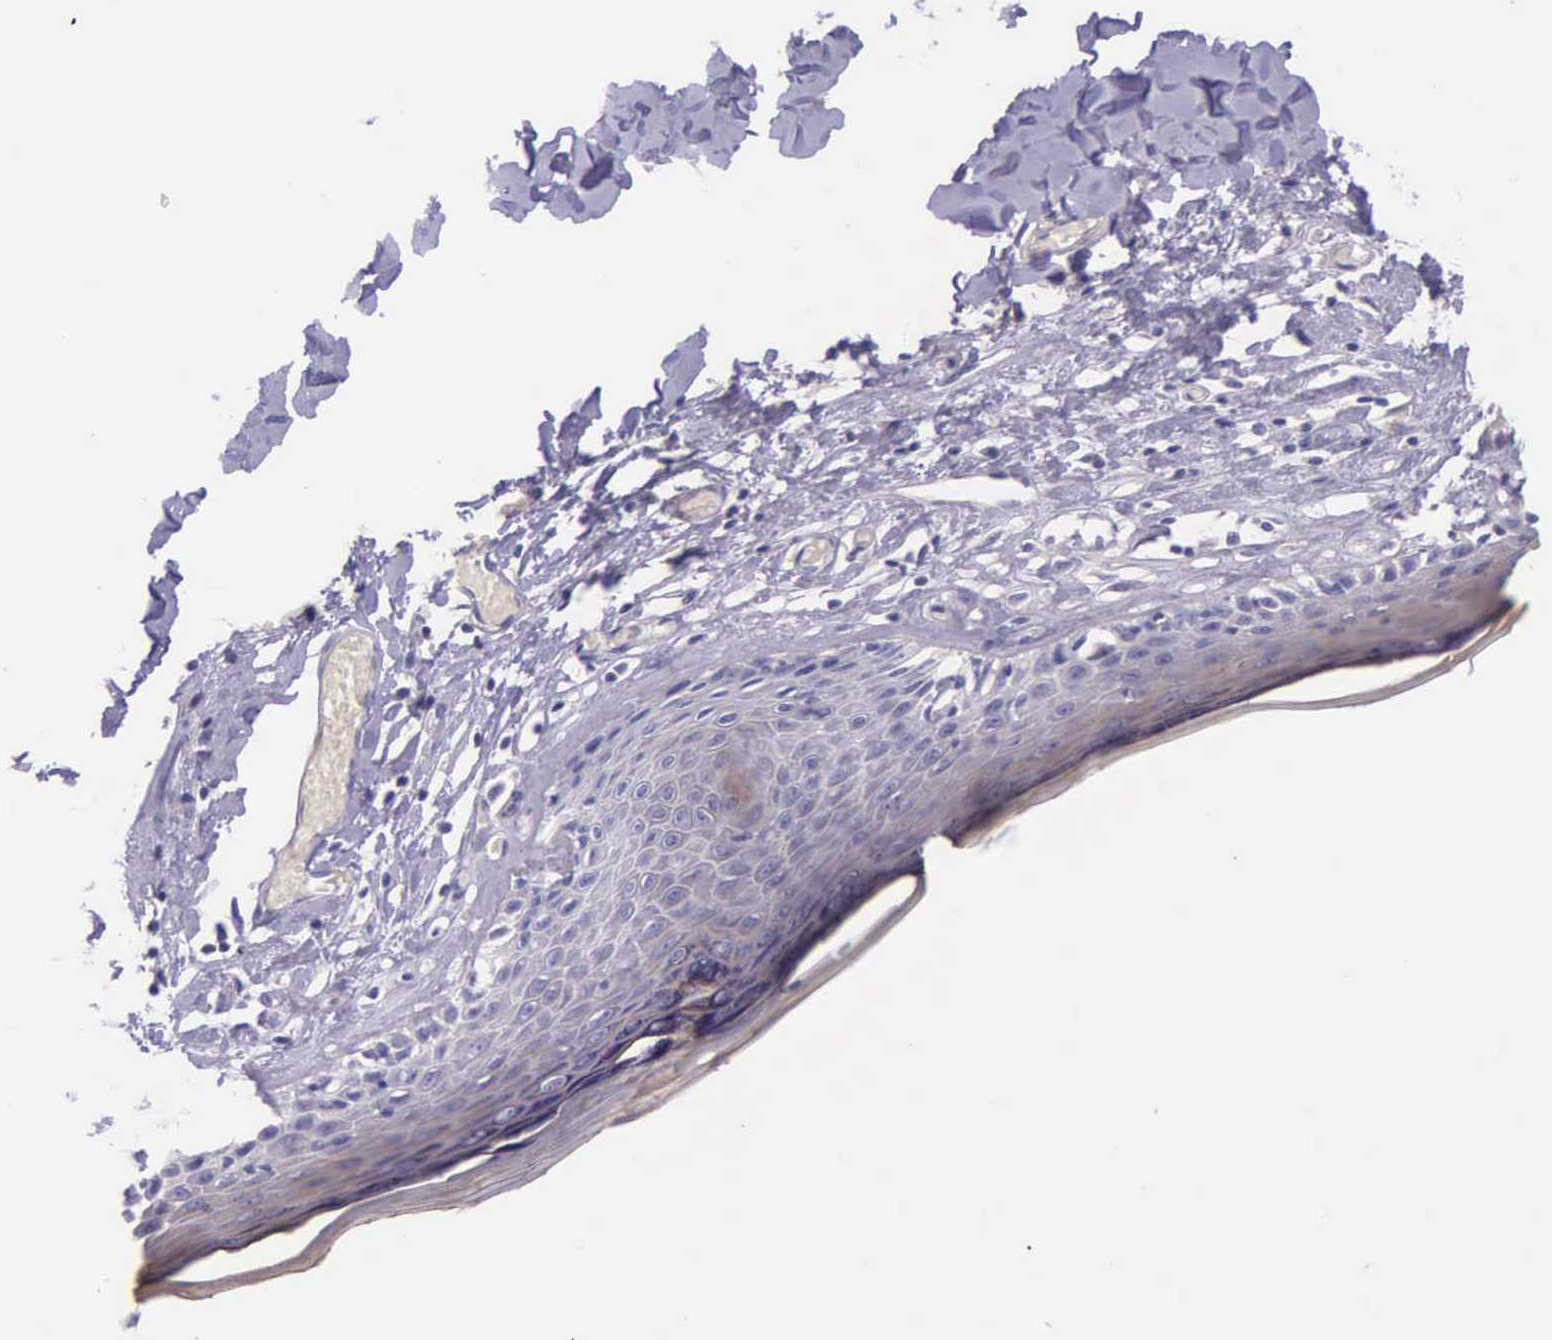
{"staining": {"intensity": "negative", "quantity": "none", "location": "none"}, "tissue": "skin", "cell_type": "Epidermal cells", "image_type": "normal", "snomed": [{"axis": "morphology", "description": "Normal tissue, NOS"}, {"axis": "topography", "description": "Vascular tissue"}, {"axis": "topography", "description": "Vulva"}, {"axis": "topography", "description": "Peripheral nerve tissue"}], "caption": "Photomicrograph shows no protein positivity in epidermal cells of benign skin.", "gene": "THSD7A", "patient": {"sex": "female", "age": 86}}